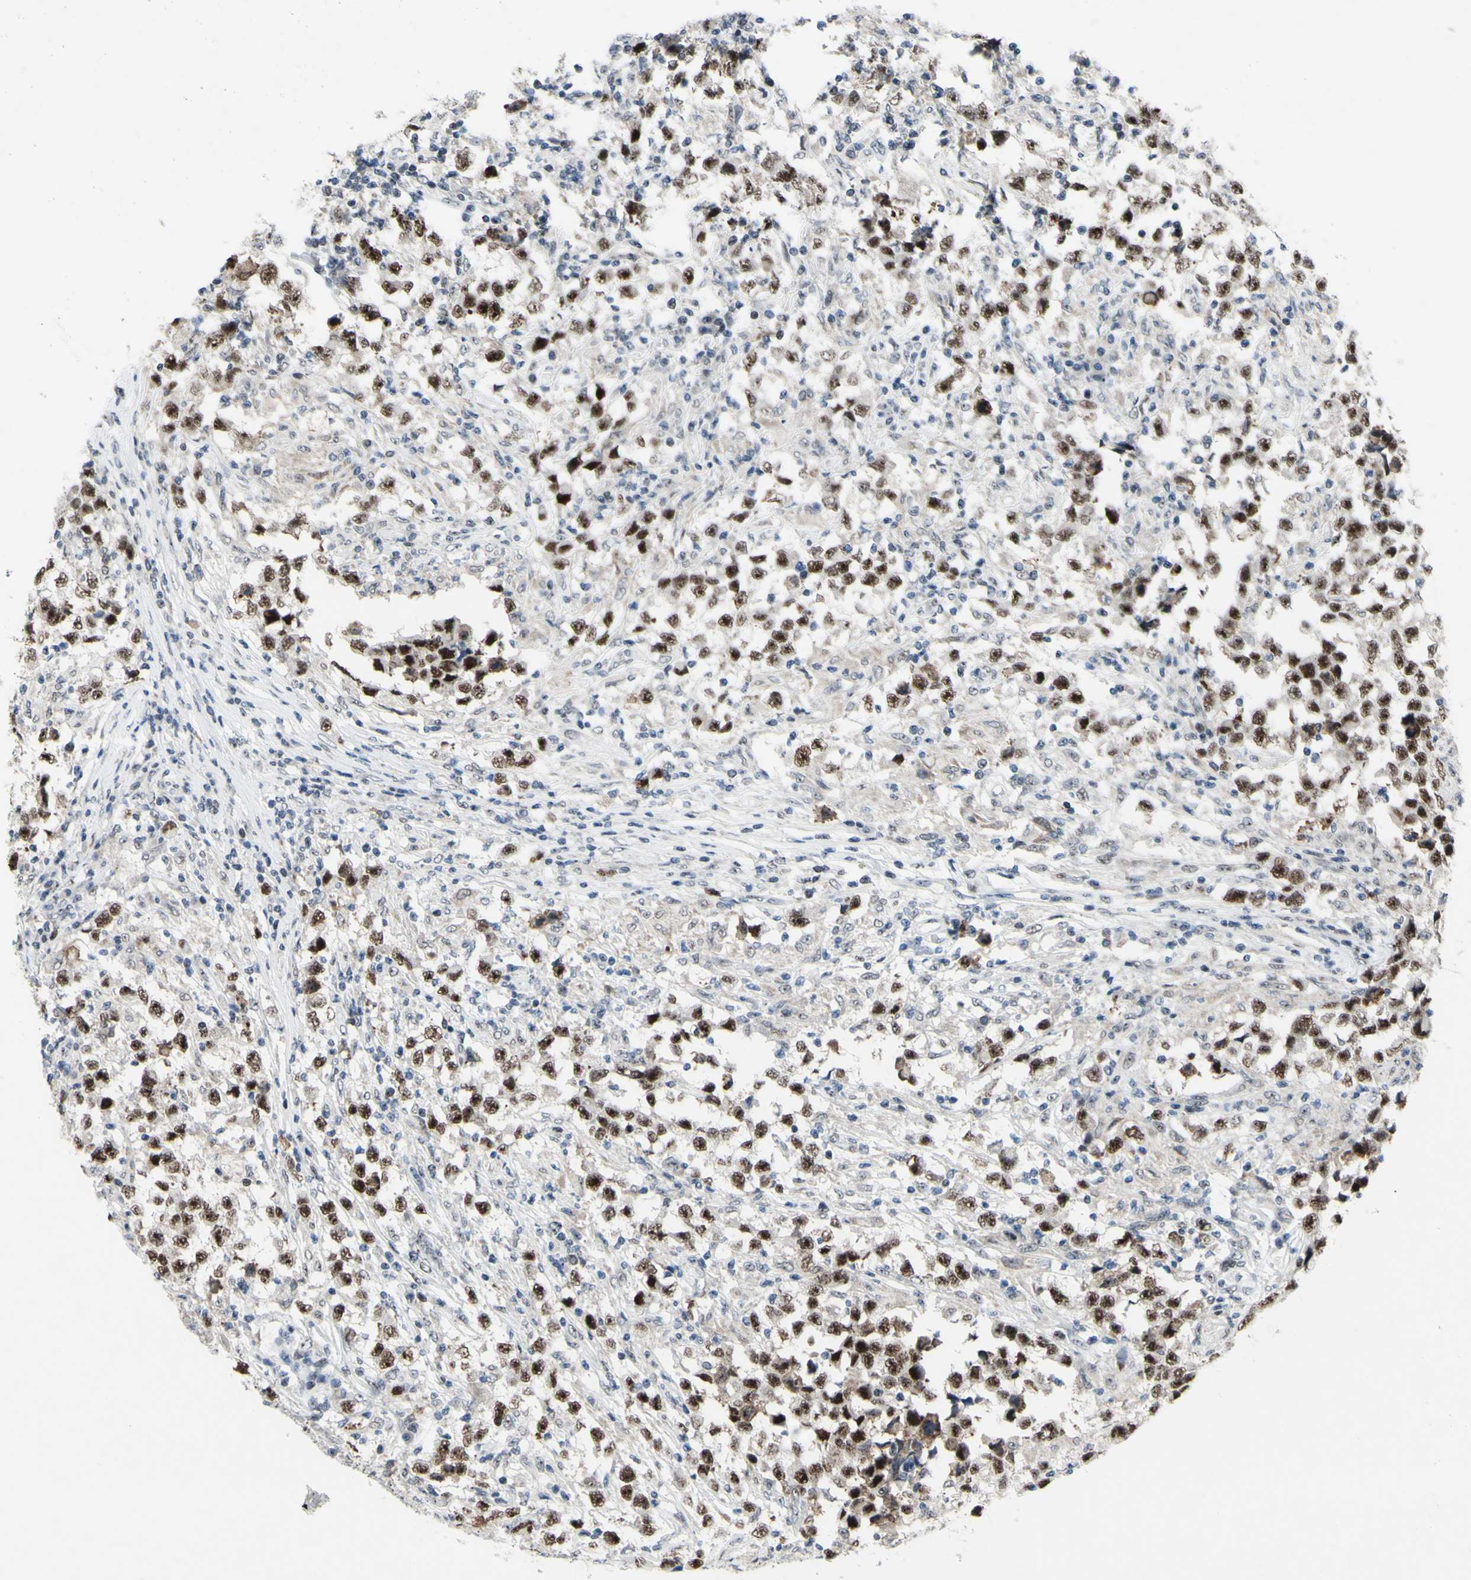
{"staining": {"intensity": "strong", "quantity": ">75%", "location": "nuclear"}, "tissue": "testis cancer", "cell_type": "Tumor cells", "image_type": "cancer", "snomed": [{"axis": "morphology", "description": "Carcinoma, Embryonal, NOS"}, {"axis": "topography", "description": "Testis"}], "caption": "Protein expression by immunohistochemistry displays strong nuclear staining in about >75% of tumor cells in testis cancer. (DAB = brown stain, brightfield microscopy at high magnification).", "gene": "POLR1A", "patient": {"sex": "male", "age": 21}}